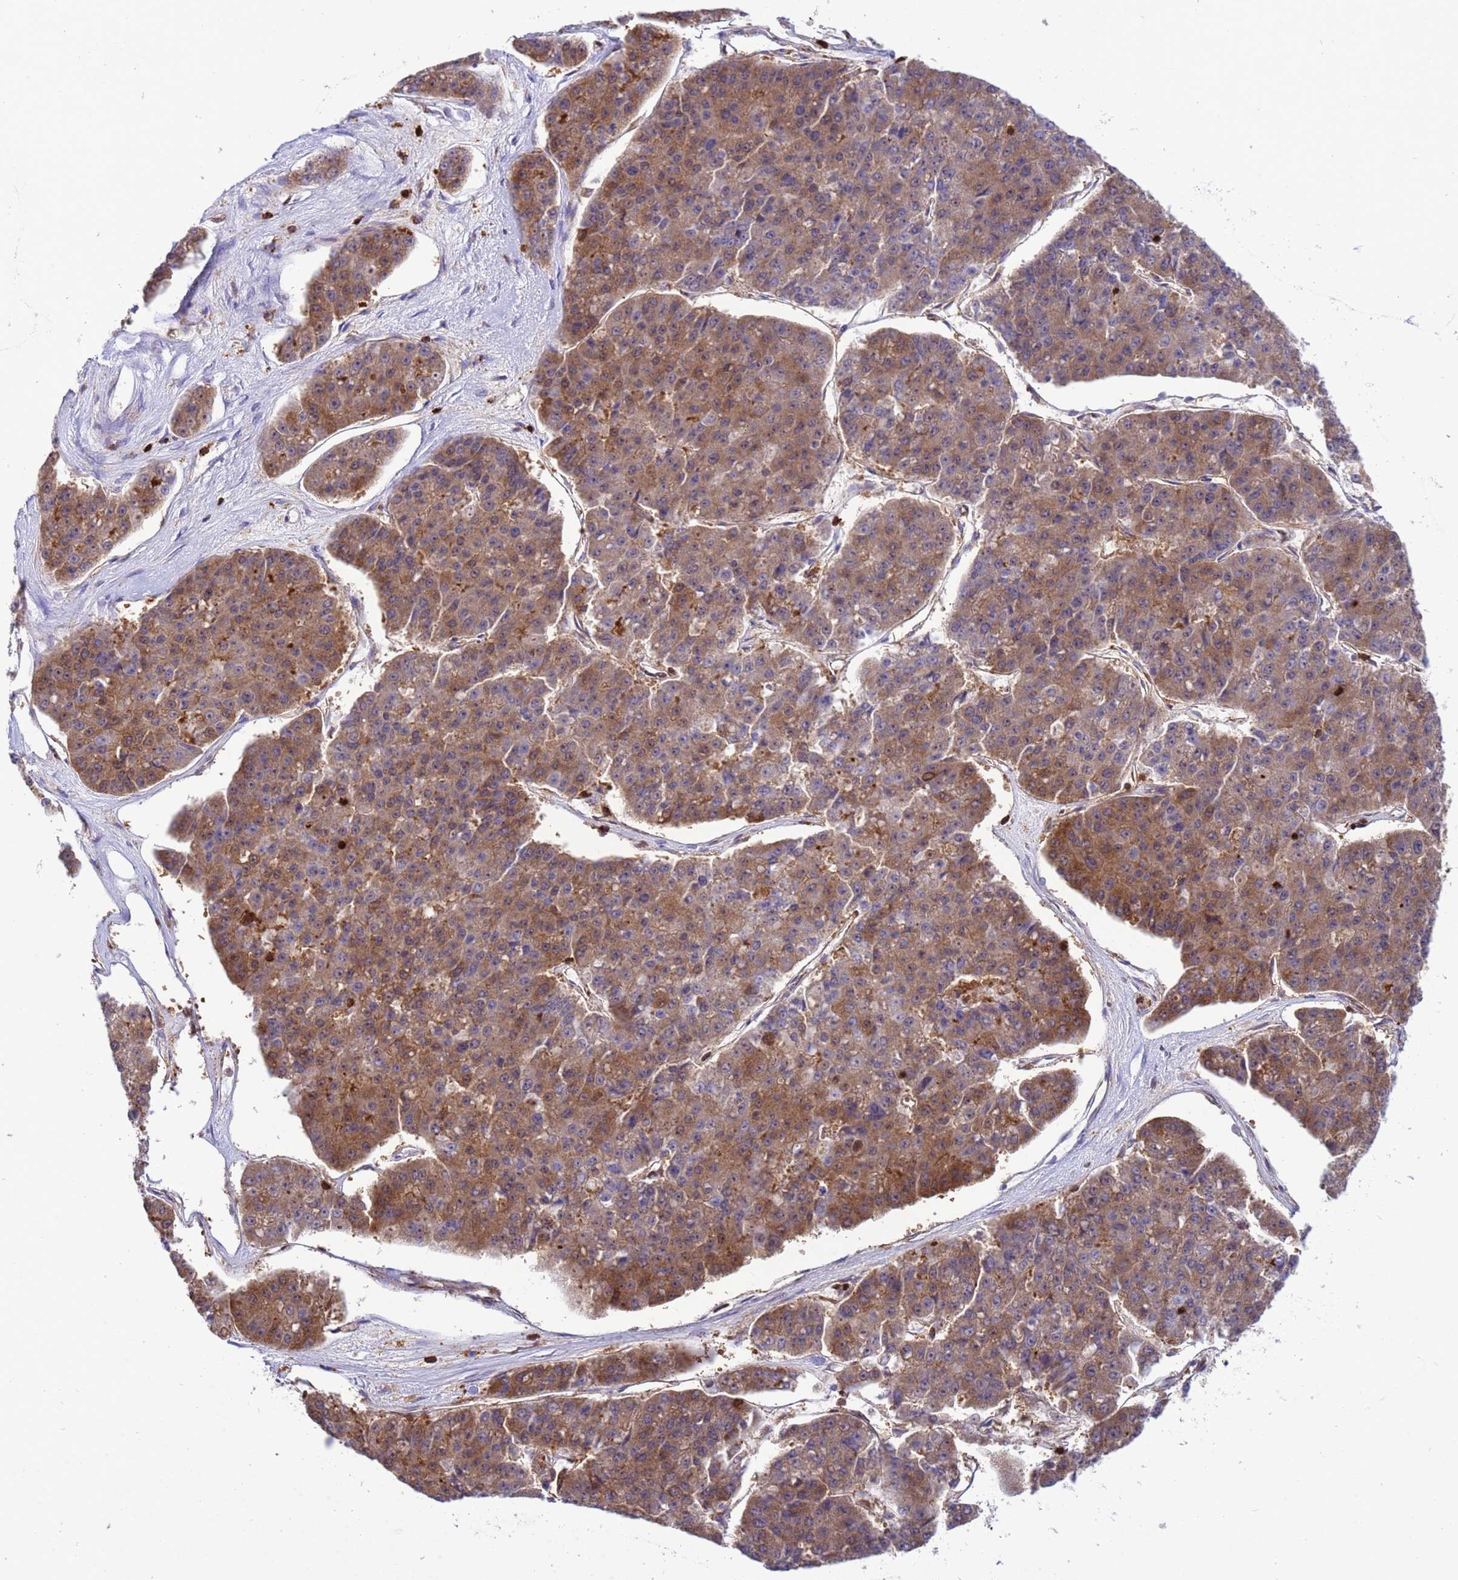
{"staining": {"intensity": "moderate", "quantity": ">75%", "location": "cytoplasmic/membranous"}, "tissue": "pancreatic cancer", "cell_type": "Tumor cells", "image_type": "cancer", "snomed": [{"axis": "morphology", "description": "Adenocarcinoma, NOS"}, {"axis": "topography", "description": "Pancreas"}], "caption": "Pancreatic cancer stained for a protein exhibits moderate cytoplasmic/membranous positivity in tumor cells.", "gene": "EZR", "patient": {"sex": "male", "age": 50}}